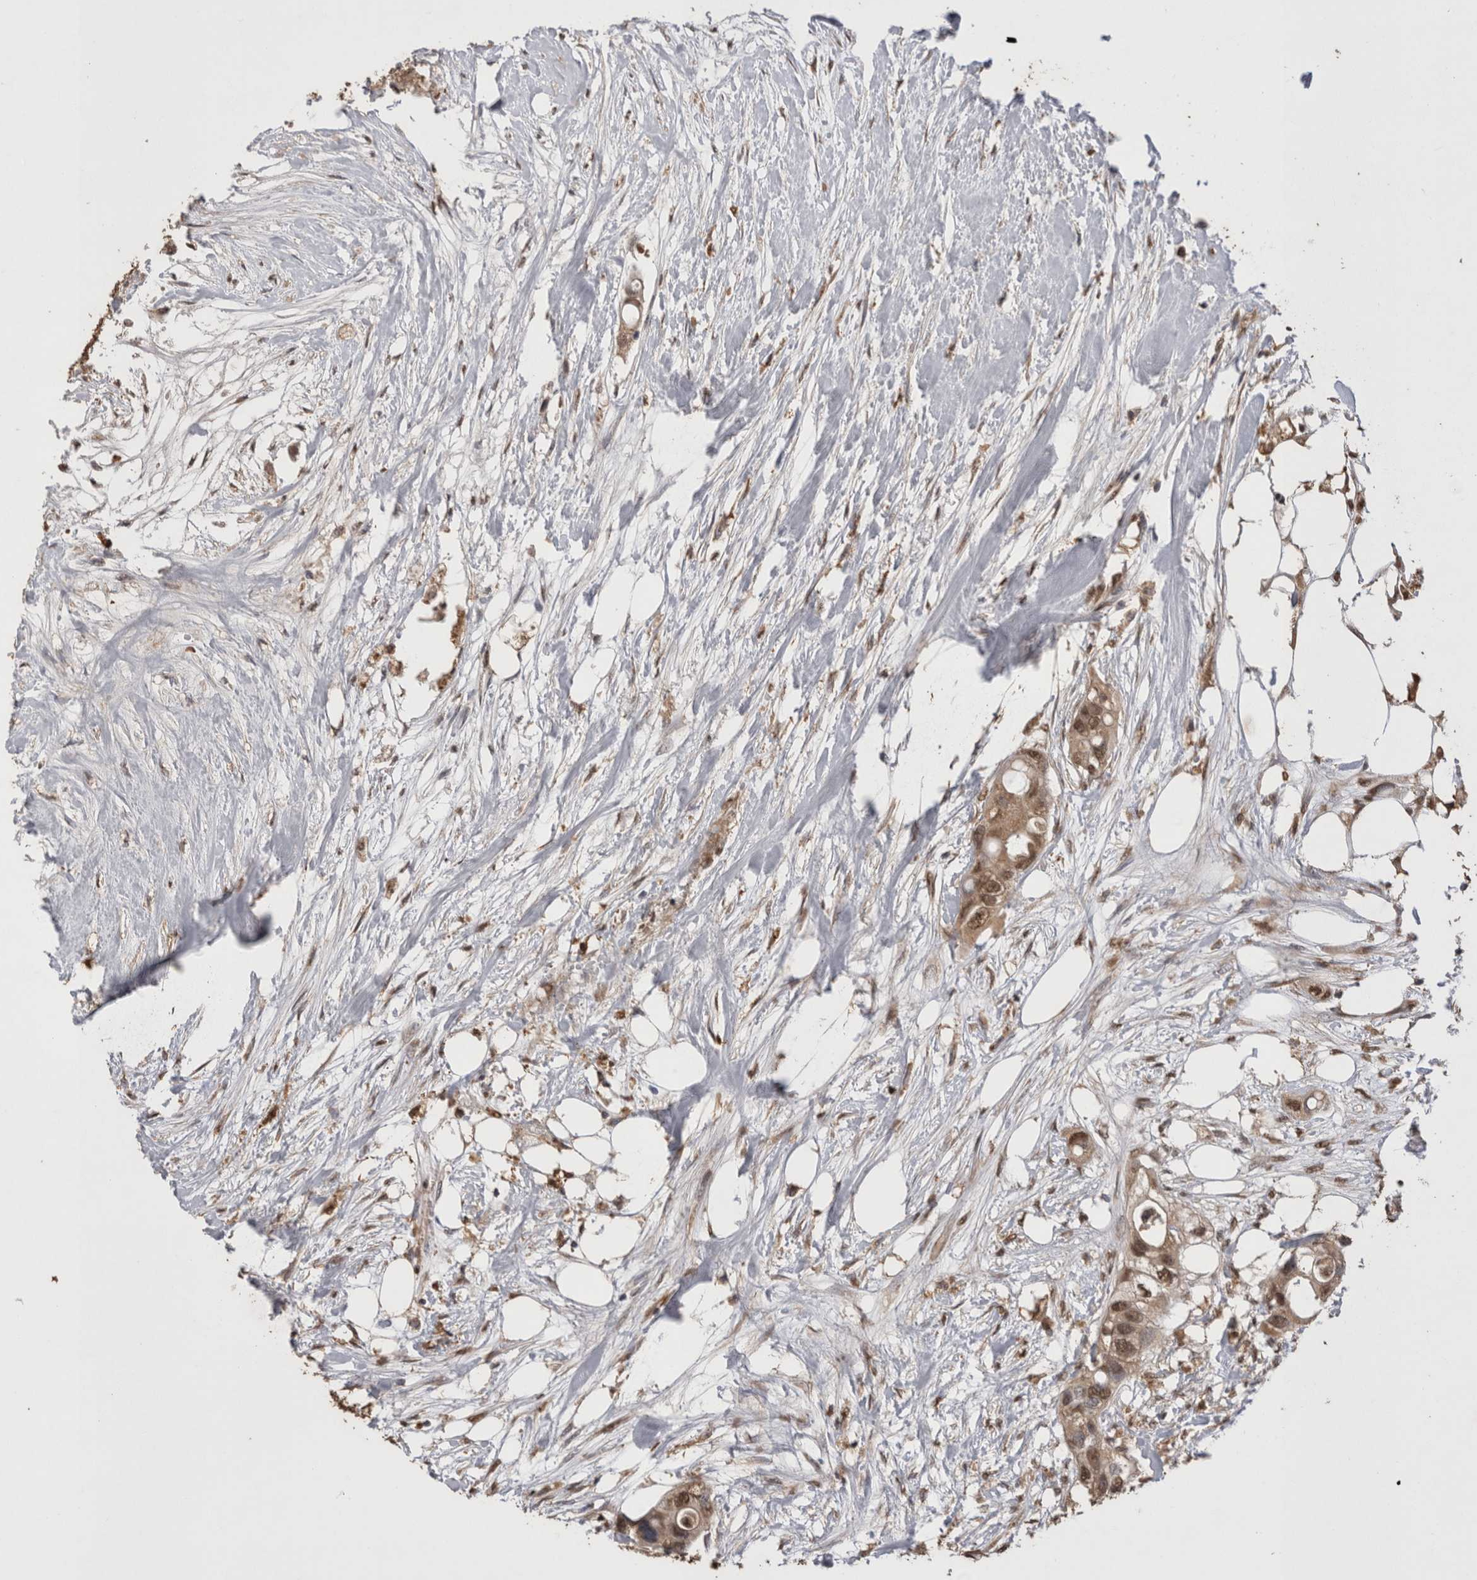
{"staining": {"intensity": "moderate", "quantity": ">75%", "location": "cytoplasmic/membranous,nuclear"}, "tissue": "colorectal cancer", "cell_type": "Tumor cells", "image_type": "cancer", "snomed": [{"axis": "morphology", "description": "Adenocarcinoma, NOS"}, {"axis": "topography", "description": "Colon"}], "caption": "Approximately >75% of tumor cells in human colorectal cancer (adenocarcinoma) display moderate cytoplasmic/membranous and nuclear protein expression as visualized by brown immunohistochemical staining.", "gene": "GRK5", "patient": {"sex": "female", "age": 57}}